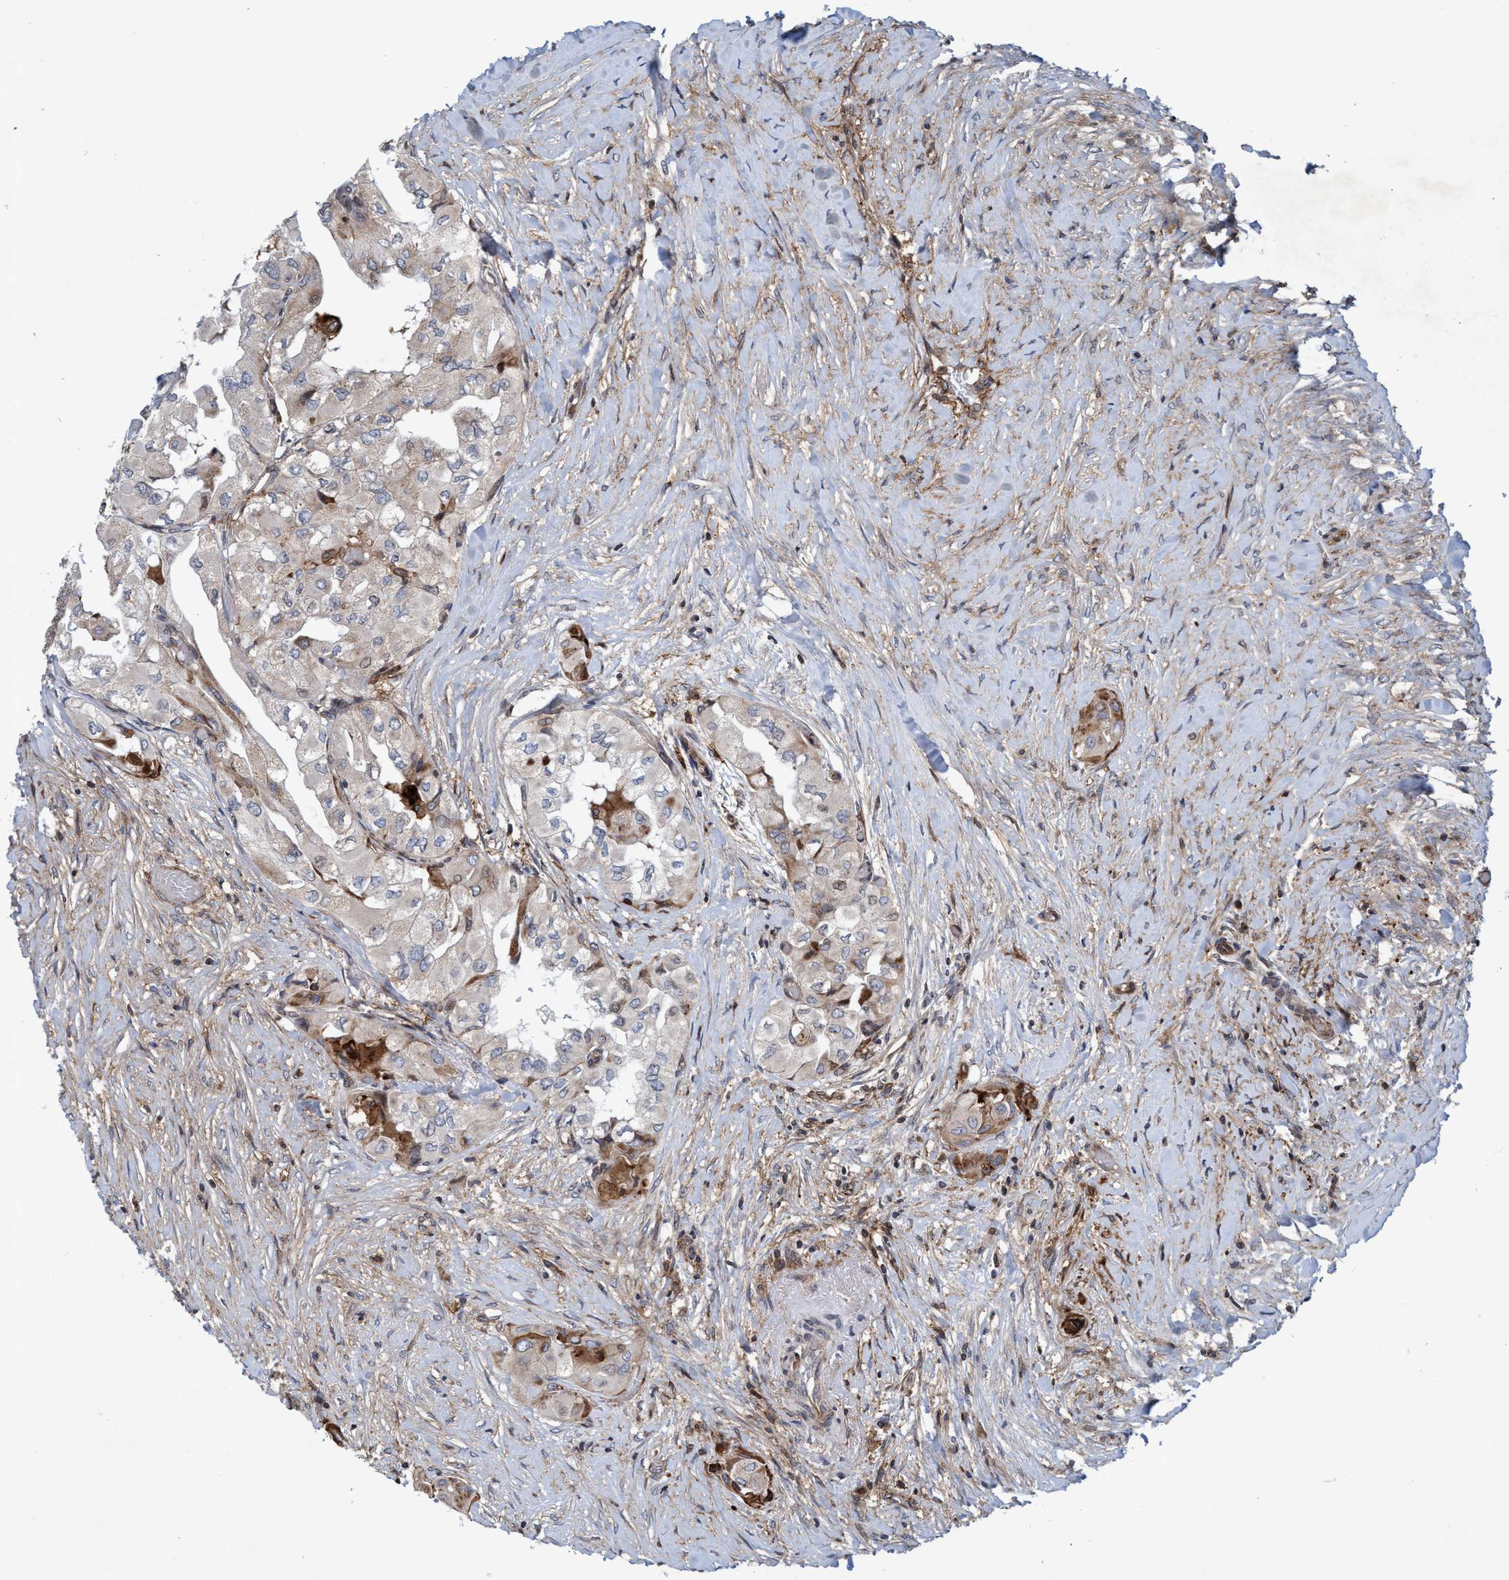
{"staining": {"intensity": "moderate", "quantity": "<25%", "location": "cytoplasmic/membranous"}, "tissue": "thyroid cancer", "cell_type": "Tumor cells", "image_type": "cancer", "snomed": [{"axis": "morphology", "description": "Papillary adenocarcinoma, NOS"}, {"axis": "topography", "description": "Thyroid gland"}], "caption": "IHC staining of thyroid papillary adenocarcinoma, which exhibits low levels of moderate cytoplasmic/membranous expression in approximately <25% of tumor cells indicating moderate cytoplasmic/membranous protein positivity. The staining was performed using DAB (3,3'-diaminobenzidine) (brown) for protein detection and nuclei were counterstained in hematoxylin (blue).", "gene": "SLC16A3", "patient": {"sex": "female", "age": 59}}